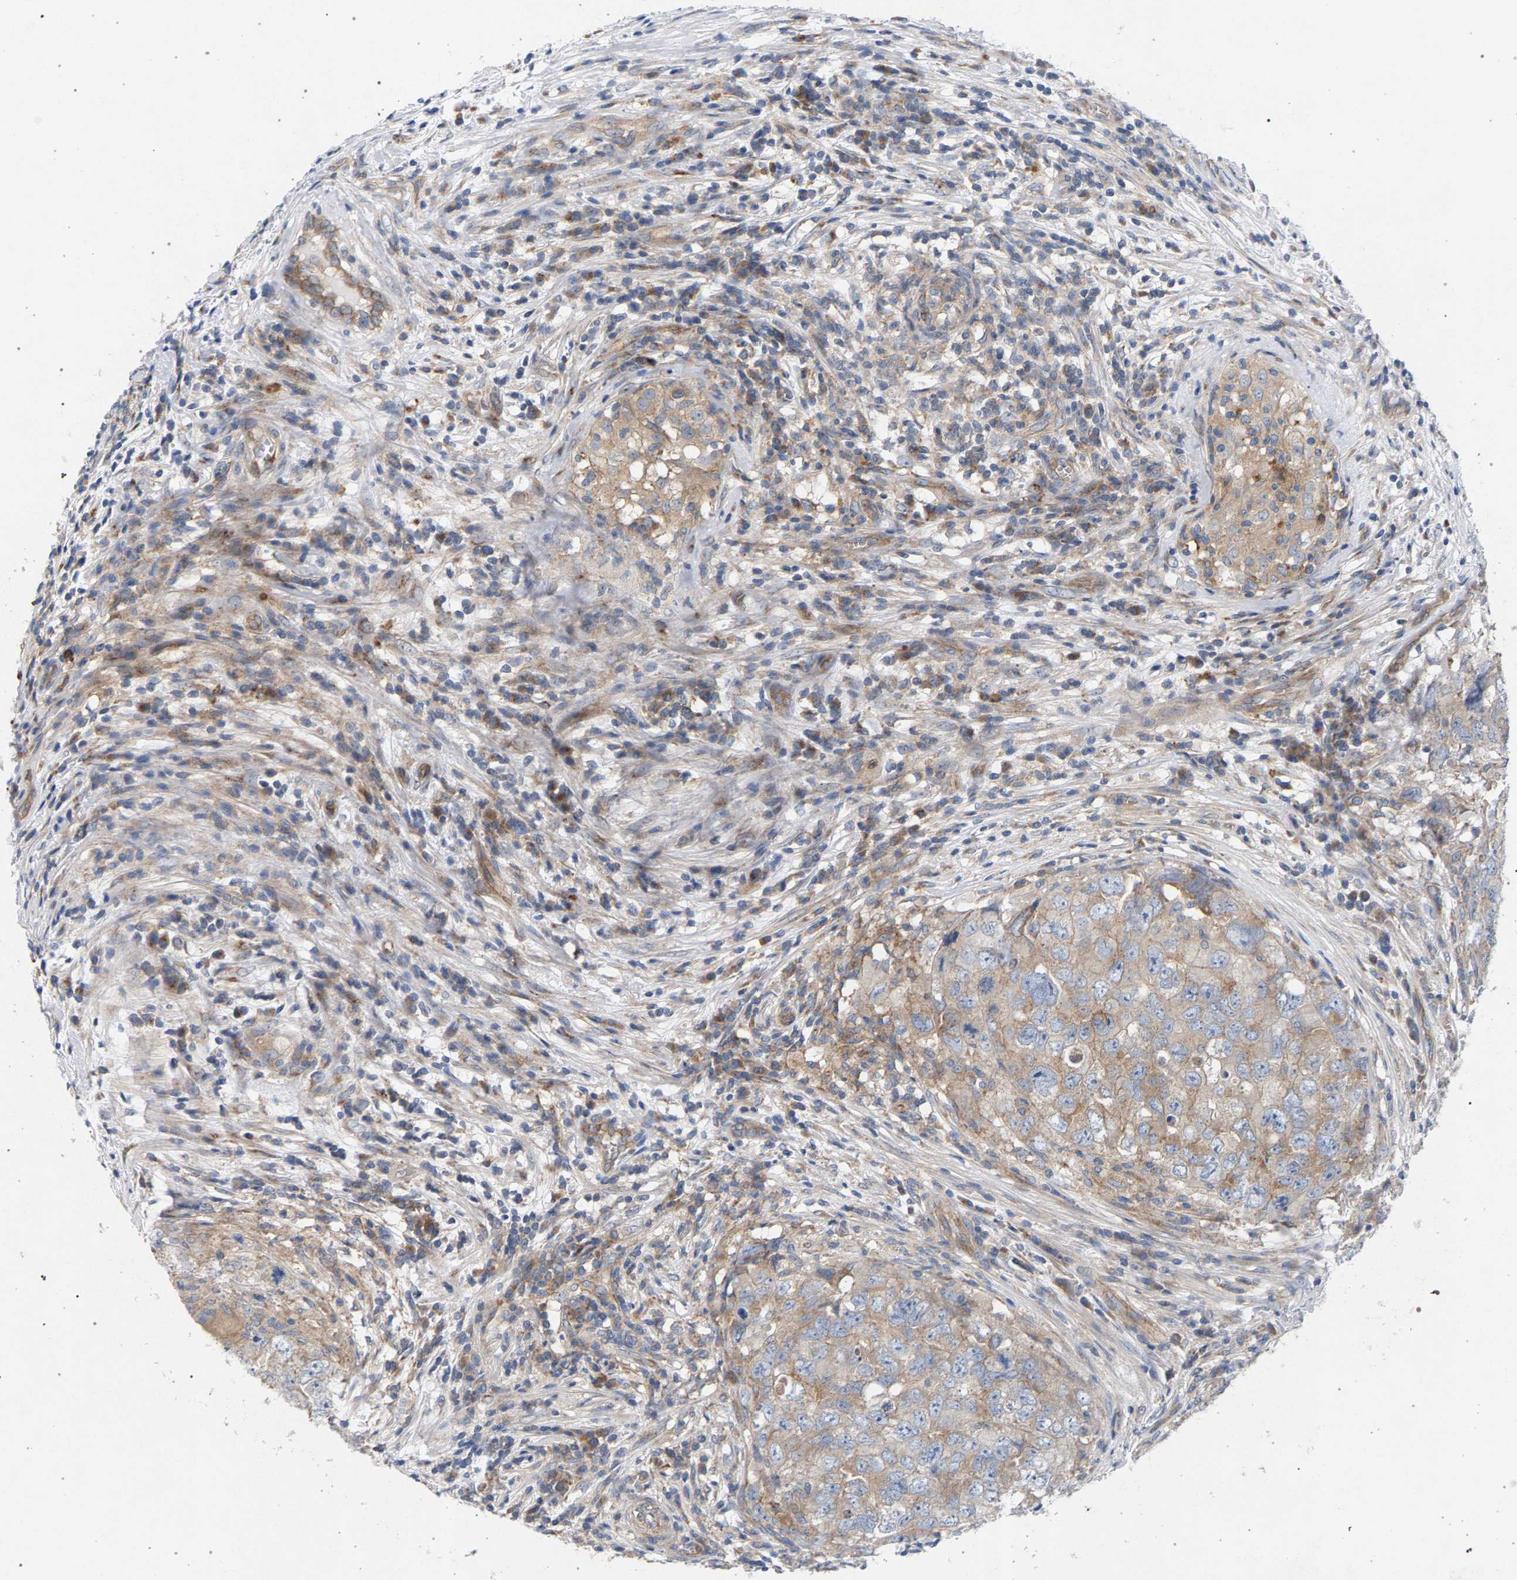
{"staining": {"intensity": "weak", "quantity": ">75%", "location": "cytoplasmic/membranous"}, "tissue": "testis cancer", "cell_type": "Tumor cells", "image_type": "cancer", "snomed": [{"axis": "morphology", "description": "Seminoma, NOS"}, {"axis": "morphology", "description": "Carcinoma, Embryonal, NOS"}, {"axis": "topography", "description": "Testis"}], "caption": "Human testis seminoma stained for a protein (brown) exhibits weak cytoplasmic/membranous positive expression in about >75% of tumor cells.", "gene": "MAMDC2", "patient": {"sex": "male", "age": 43}}